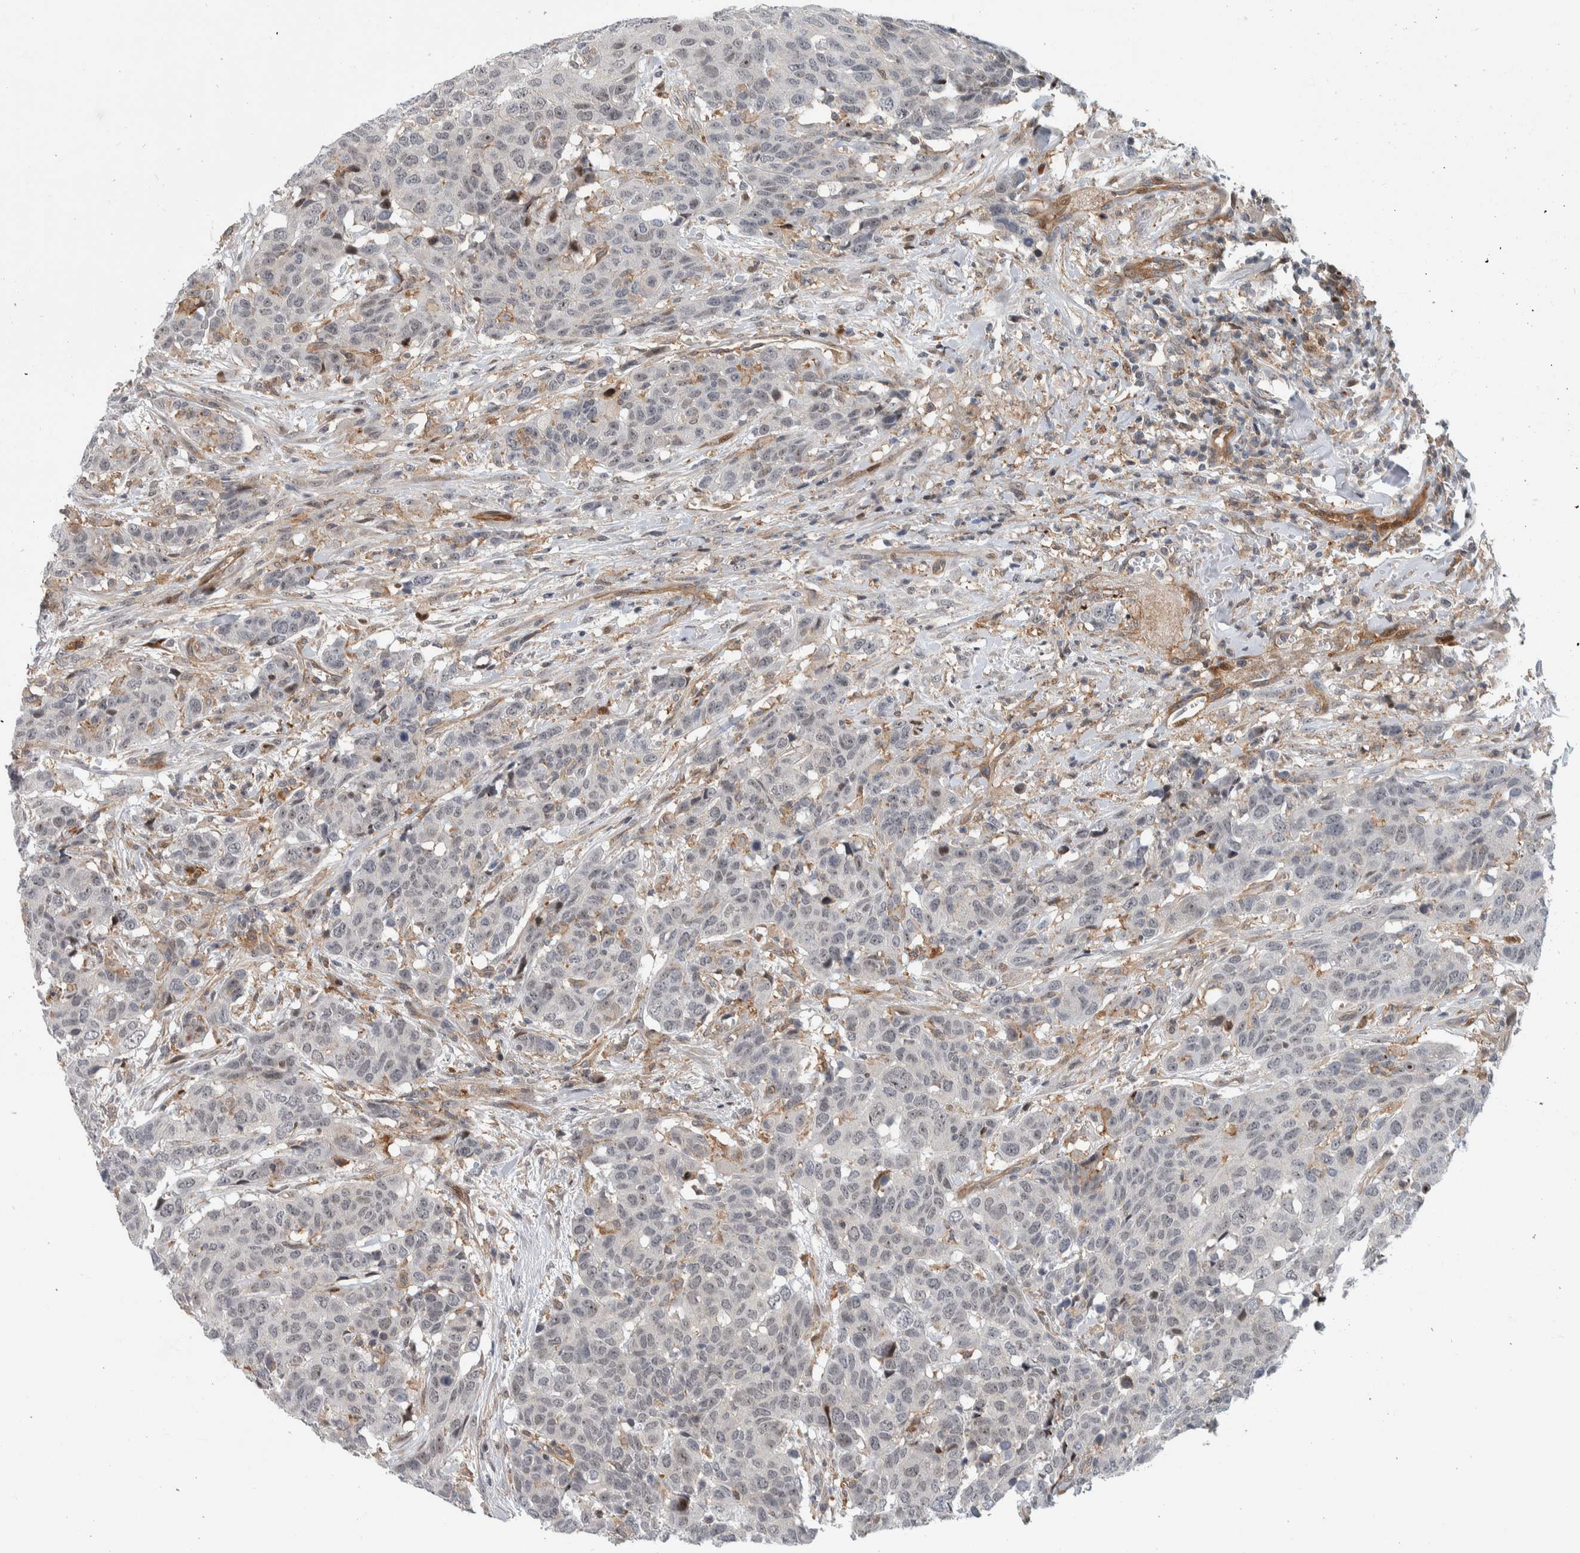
{"staining": {"intensity": "negative", "quantity": "none", "location": "none"}, "tissue": "head and neck cancer", "cell_type": "Tumor cells", "image_type": "cancer", "snomed": [{"axis": "morphology", "description": "Squamous cell carcinoma, NOS"}, {"axis": "topography", "description": "Head-Neck"}], "caption": "This image is of head and neck squamous cell carcinoma stained with IHC to label a protein in brown with the nuclei are counter-stained blue. There is no expression in tumor cells.", "gene": "MSL1", "patient": {"sex": "male", "age": 66}}